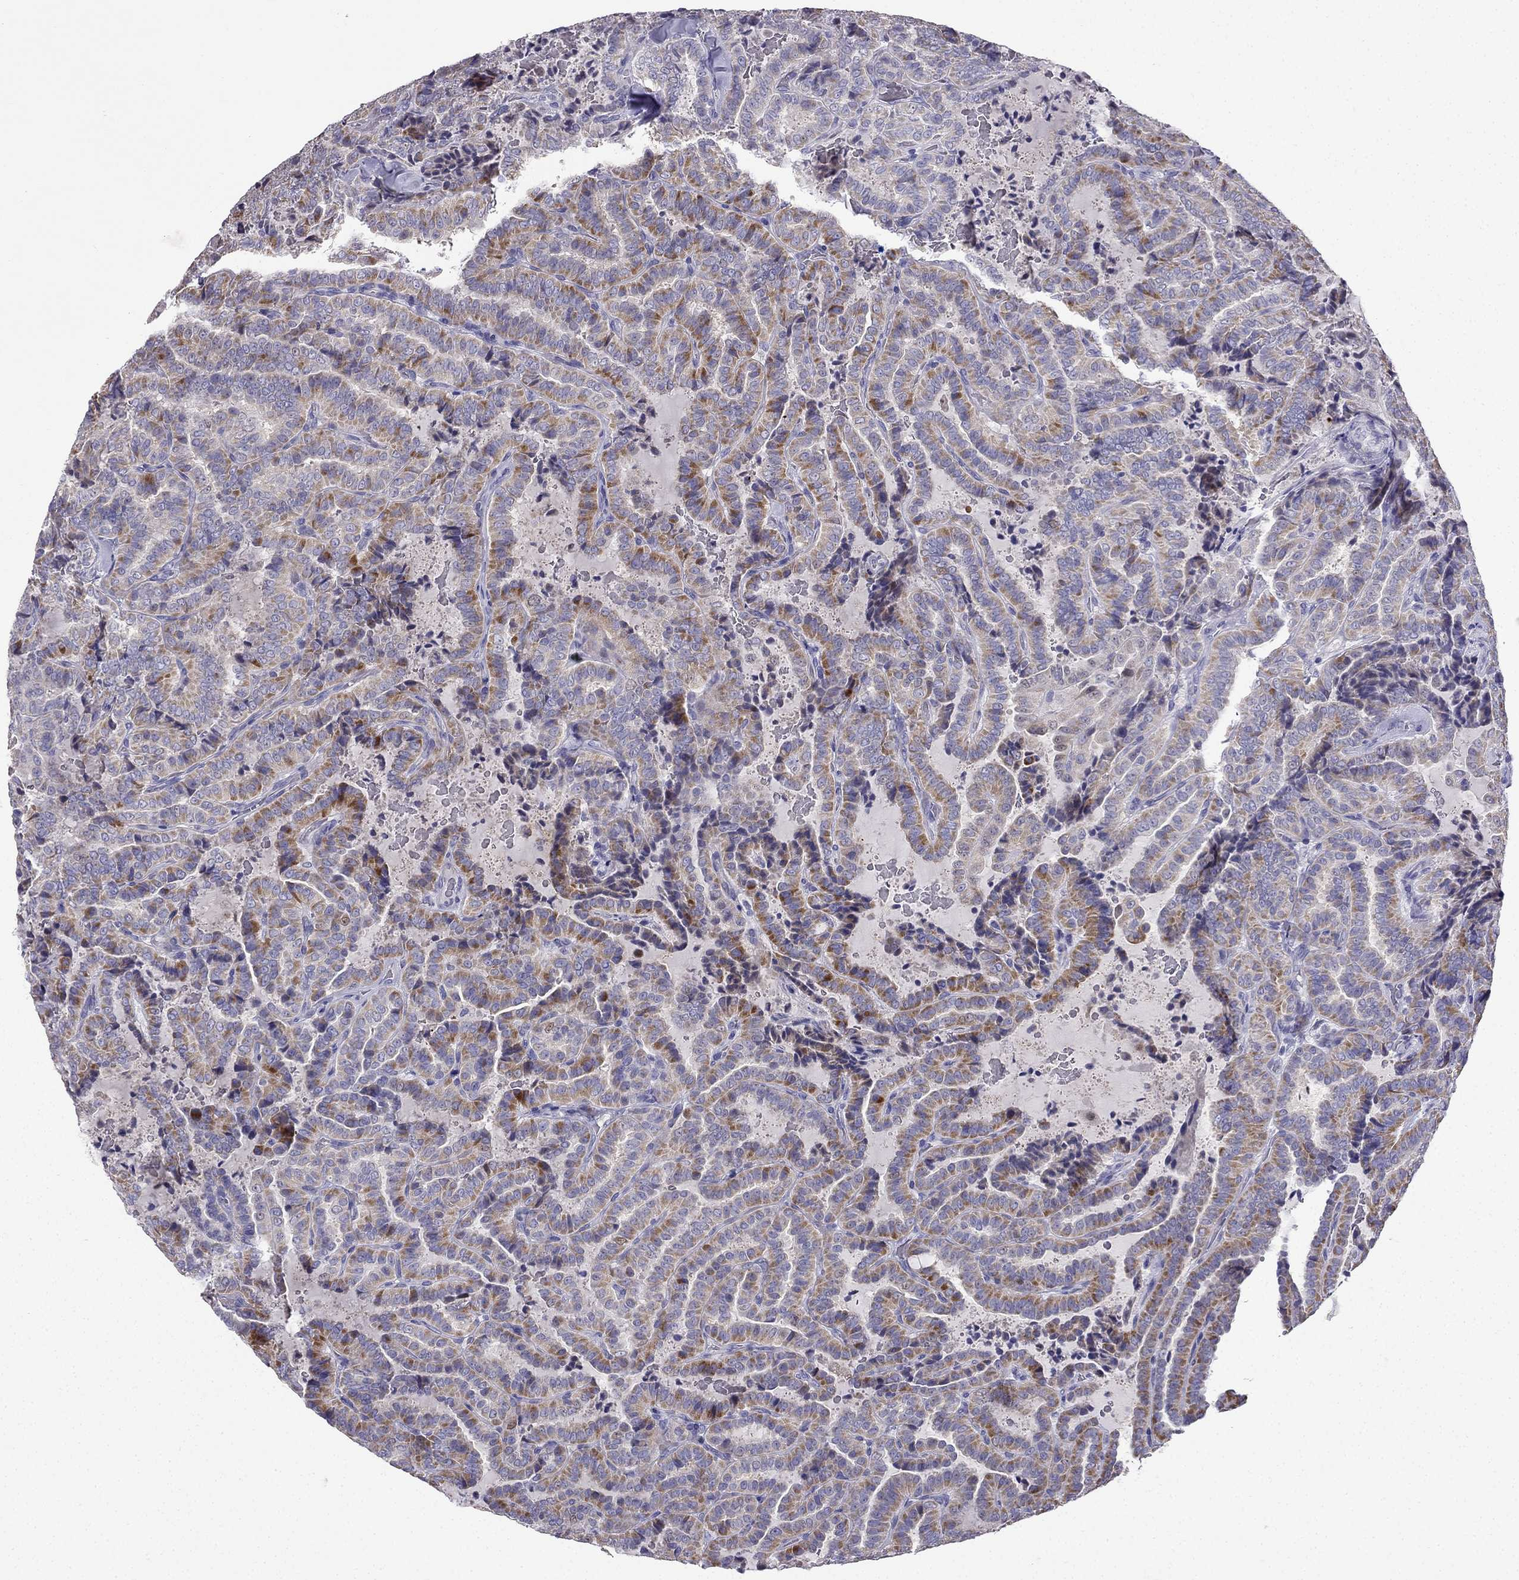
{"staining": {"intensity": "moderate", "quantity": "25%-75%", "location": "cytoplasmic/membranous"}, "tissue": "thyroid cancer", "cell_type": "Tumor cells", "image_type": "cancer", "snomed": [{"axis": "morphology", "description": "Papillary adenocarcinoma, NOS"}, {"axis": "topography", "description": "Thyroid gland"}], "caption": "Immunohistochemistry of human papillary adenocarcinoma (thyroid) shows medium levels of moderate cytoplasmic/membranous staining in about 25%-75% of tumor cells.", "gene": "UHRF1", "patient": {"sex": "female", "age": 39}}